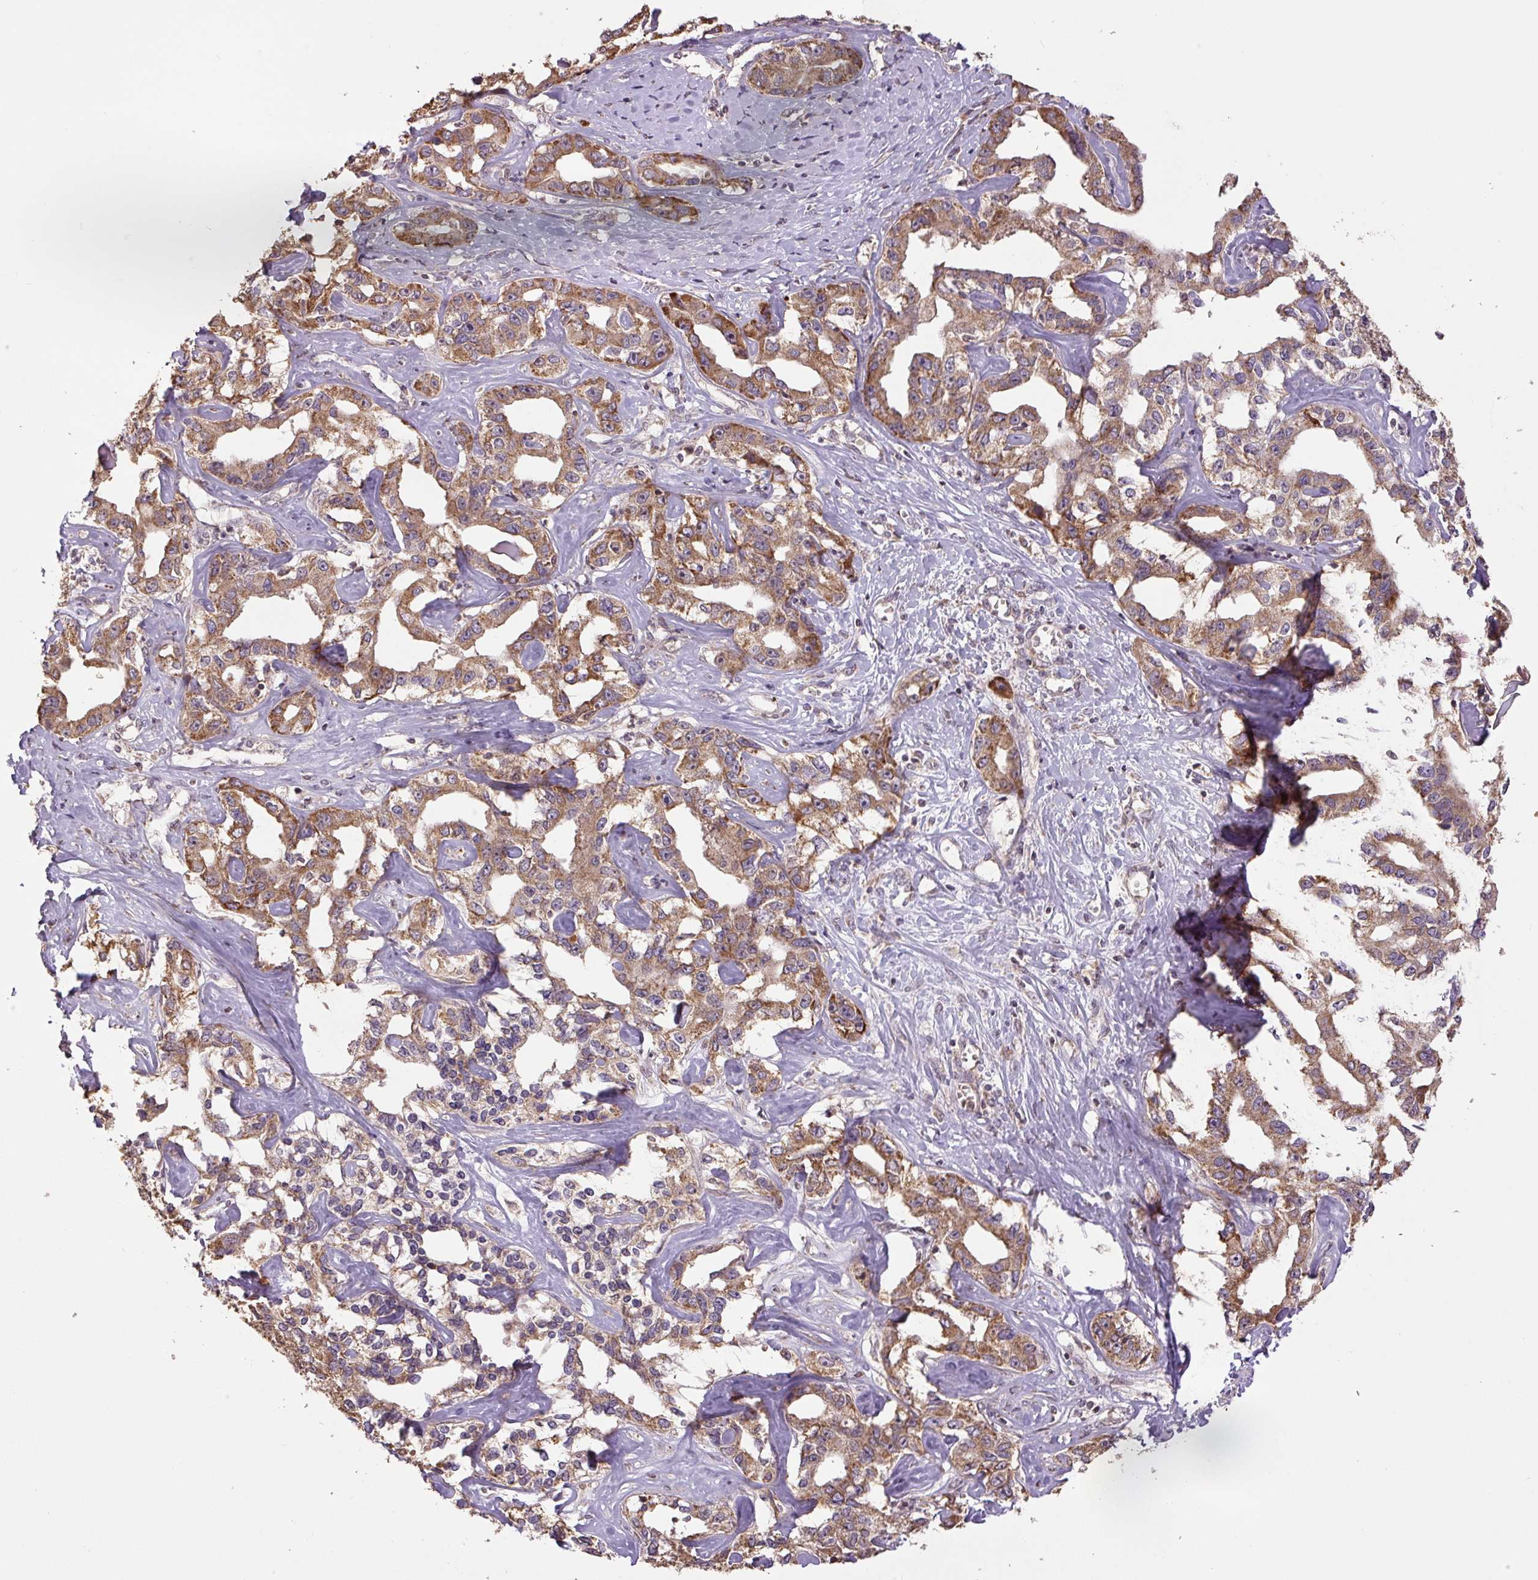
{"staining": {"intensity": "moderate", "quantity": ">75%", "location": "cytoplasmic/membranous"}, "tissue": "liver cancer", "cell_type": "Tumor cells", "image_type": "cancer", "snomed": [{"axis": "morphology", "description": "Cholangiocarcinoma"}, {"axis": "topography", "description": "Liver"}], "caption": "Immunohistochemical staining of human liver cholangiocarcinoma reveals moderate cytoplasmic/membranous protein expression in approximately >75% of tumor cells.", "gene": "TMEM160", "patient": {"sex": "male", "age": 59}}